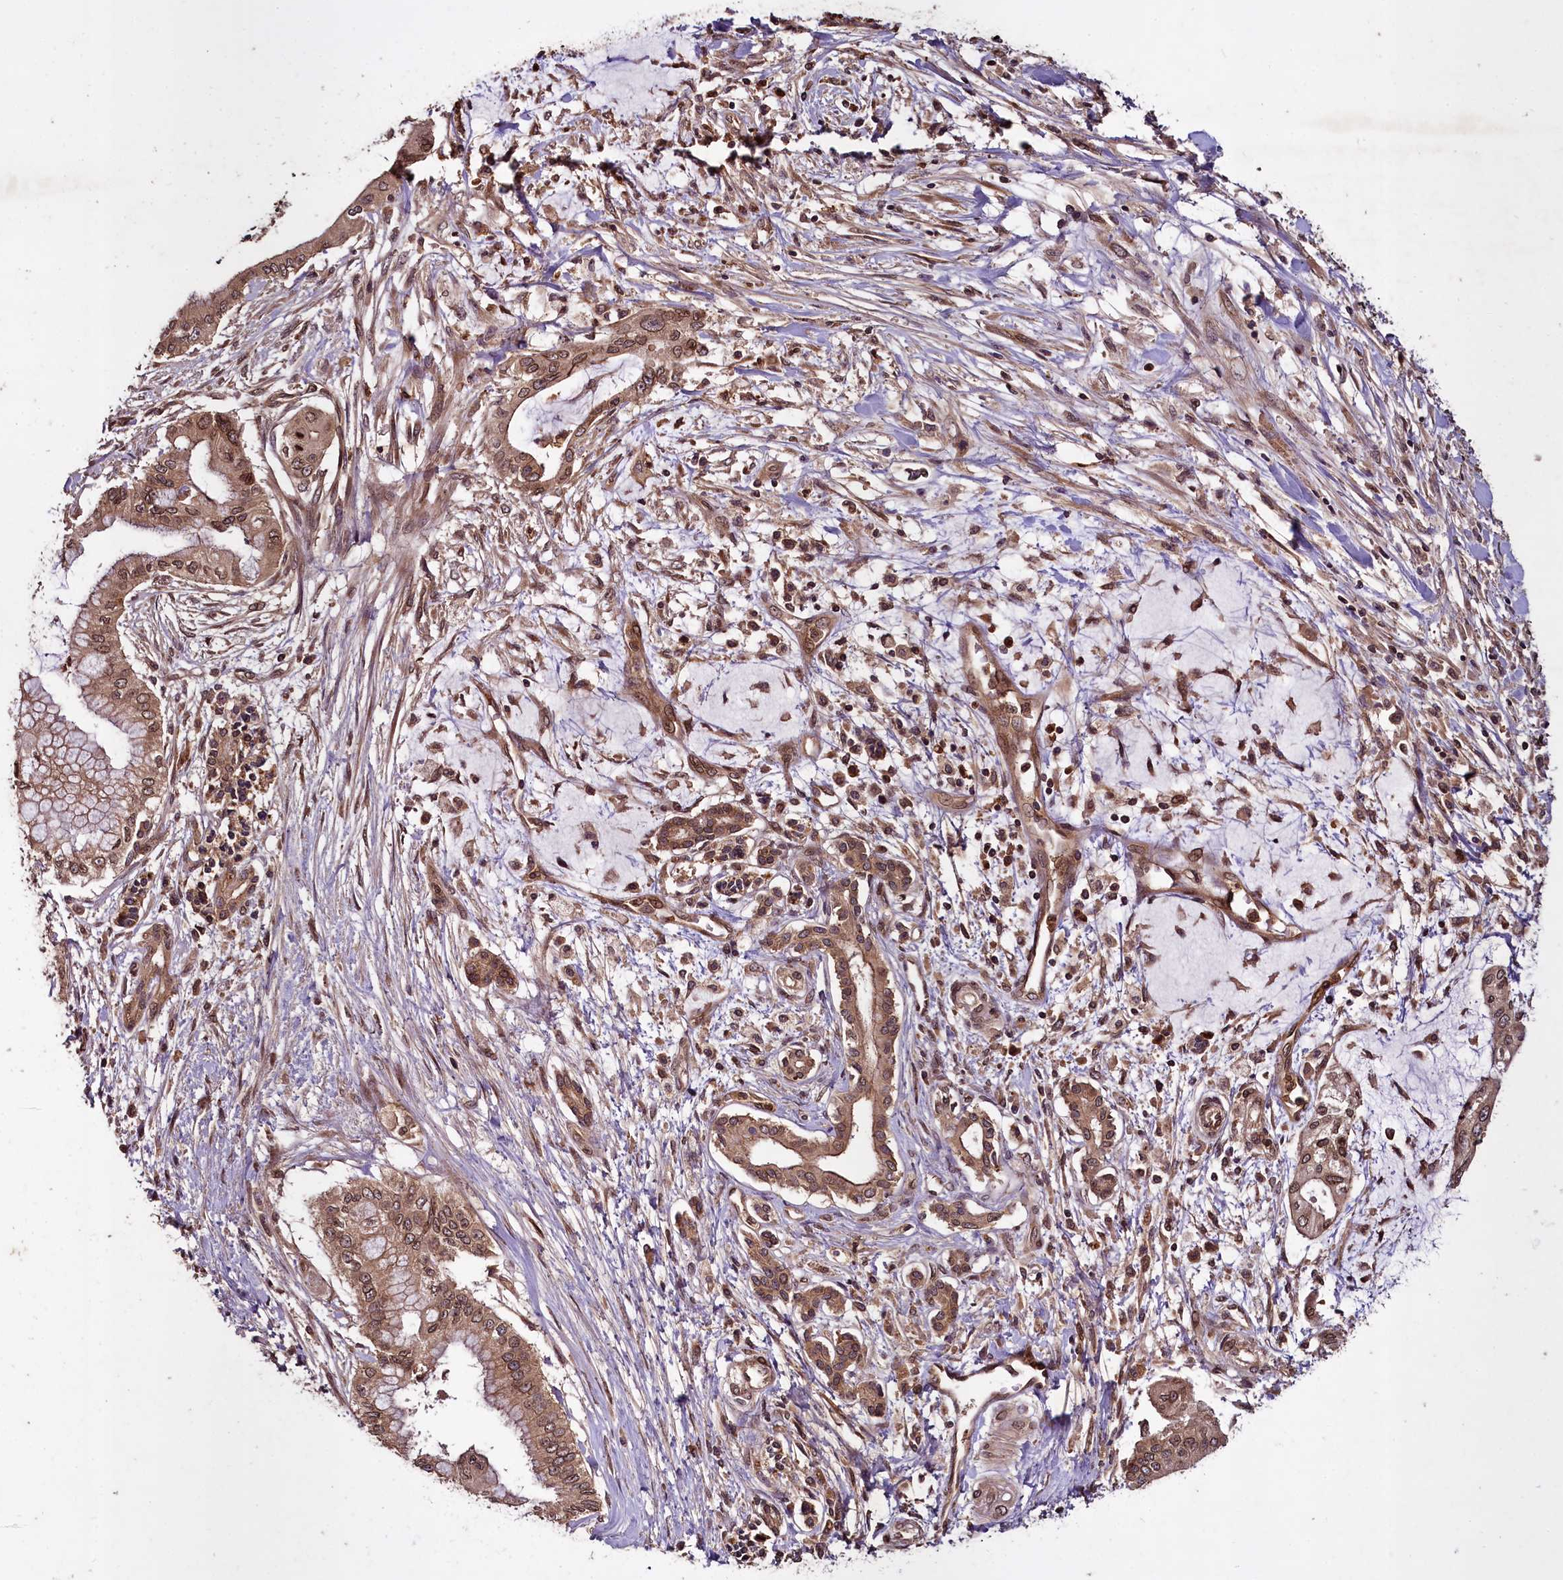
{"staining": {"intensity": "moderate", "quantity": ">75%", "location": "cytoplasmic/membranous,nuclear"}, "tissue": "pancreatic cancer", "cell_type": "Tumor cells", "image_type": "cancer", "snomed": [{"axis": "morphology", "description": "Adenocarcinoma, NOS"}, {"axis": "topography", "description": "Pancreas"}], "caption": "Immunohistochemistry histopathology image of neoplastic tissue: human pancreatic cancer stained using immunohistochemistry shows medium levels of moderate protein expression localized specifically in the cytoplasmic/membranous and nuclear of tumor cells, appearing as a cytoplasmic/membranous and nuclear brown color.", "gene": "DCP1B", "patient": {"sex": "male", "age": 46}}